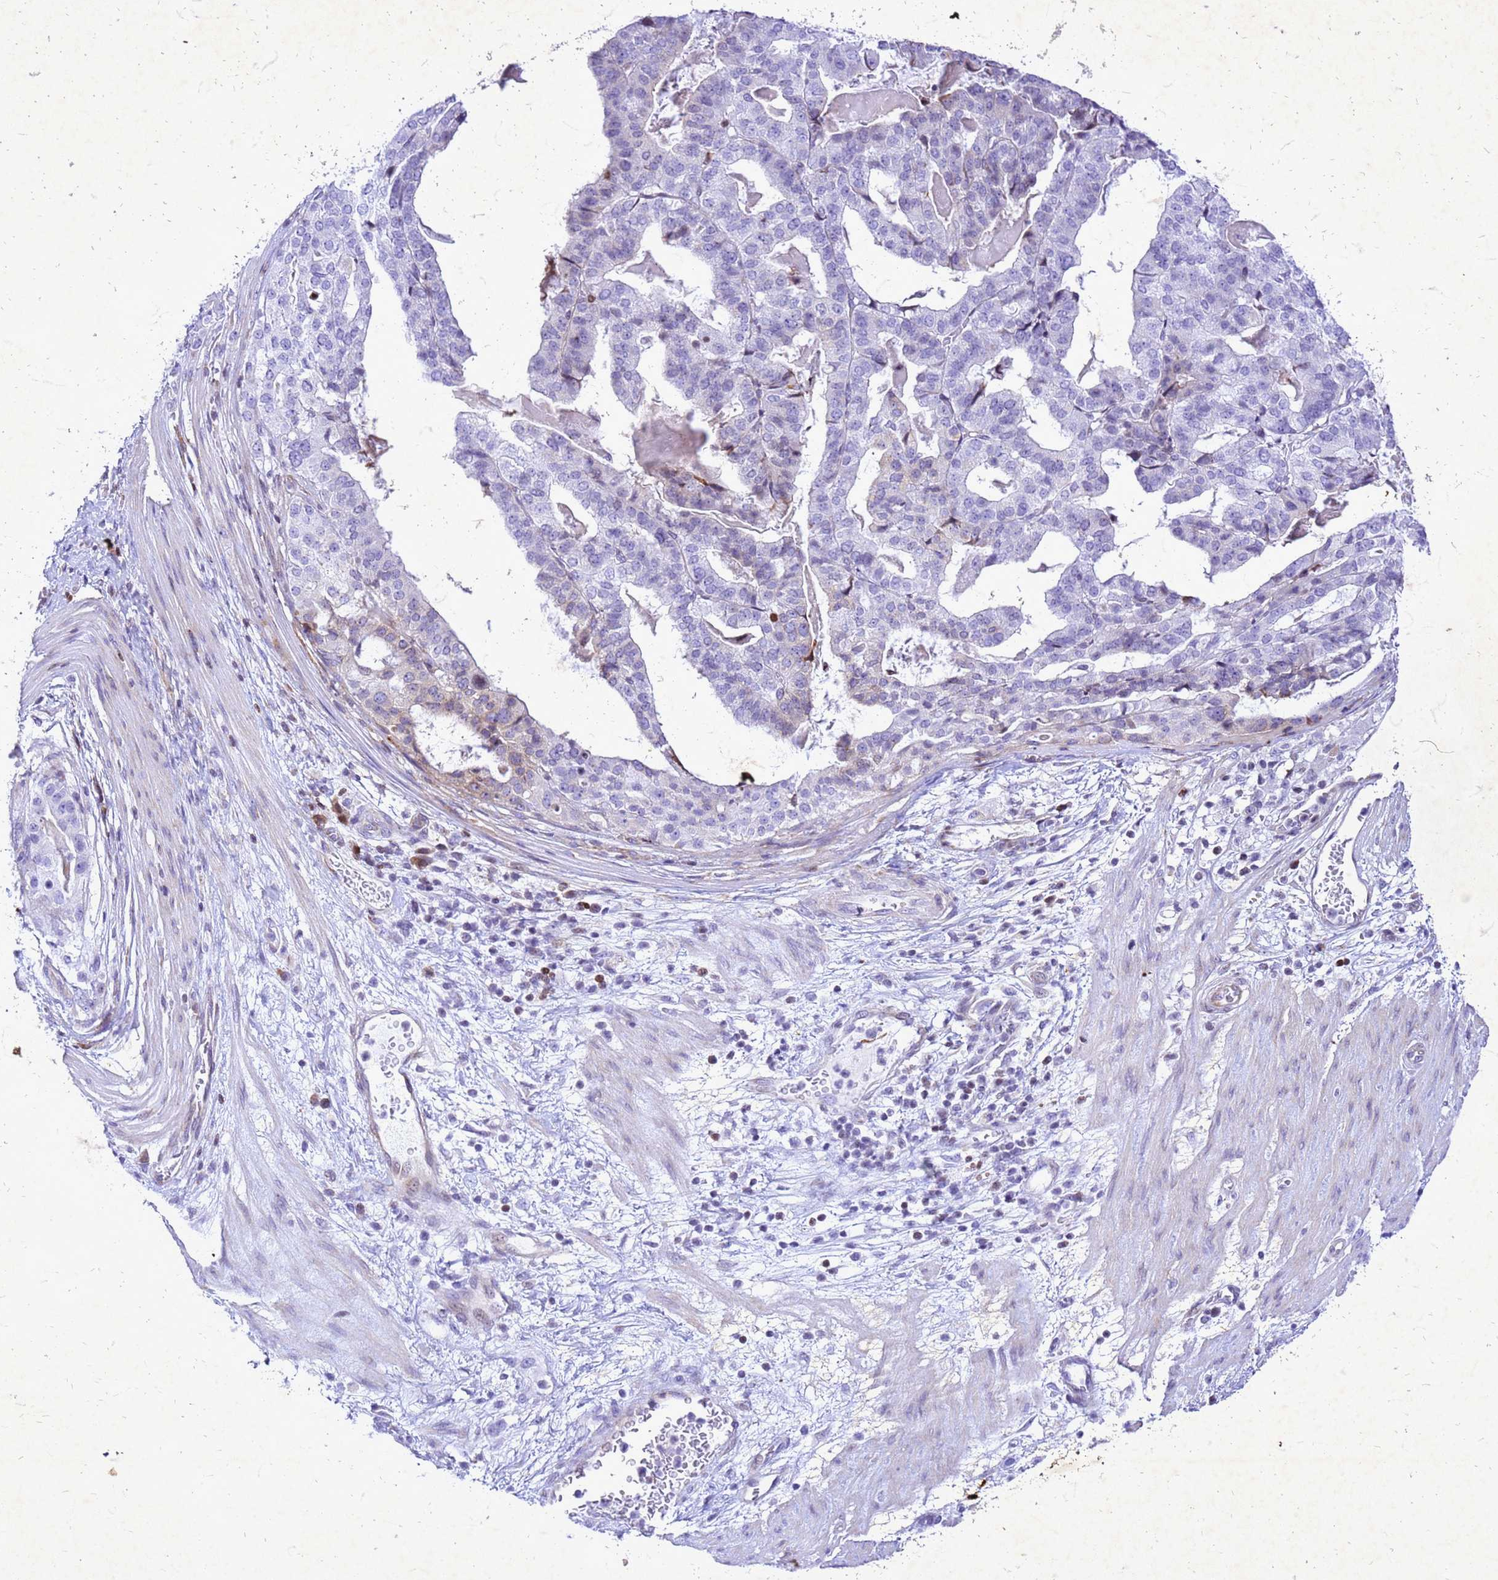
{"staining": {"intensity": "negative", "quantity": "none", "location": "none"}, "tissue": "stomach cancer", "cell_type": "Tumor cells", "image_type": "cancer", "snomed": [{"axis": "morphology", "description": "Adenocarcinoma, NOS"}, {"axis": "topography", "description": "Stomach"}], "caption": "An image of stomach cancer (adenocarcinoma) stained for a protein reveals no brown staining in tumor cells.", "gene": "COPS9", "patient": {"sex": "male", "age": 48}}